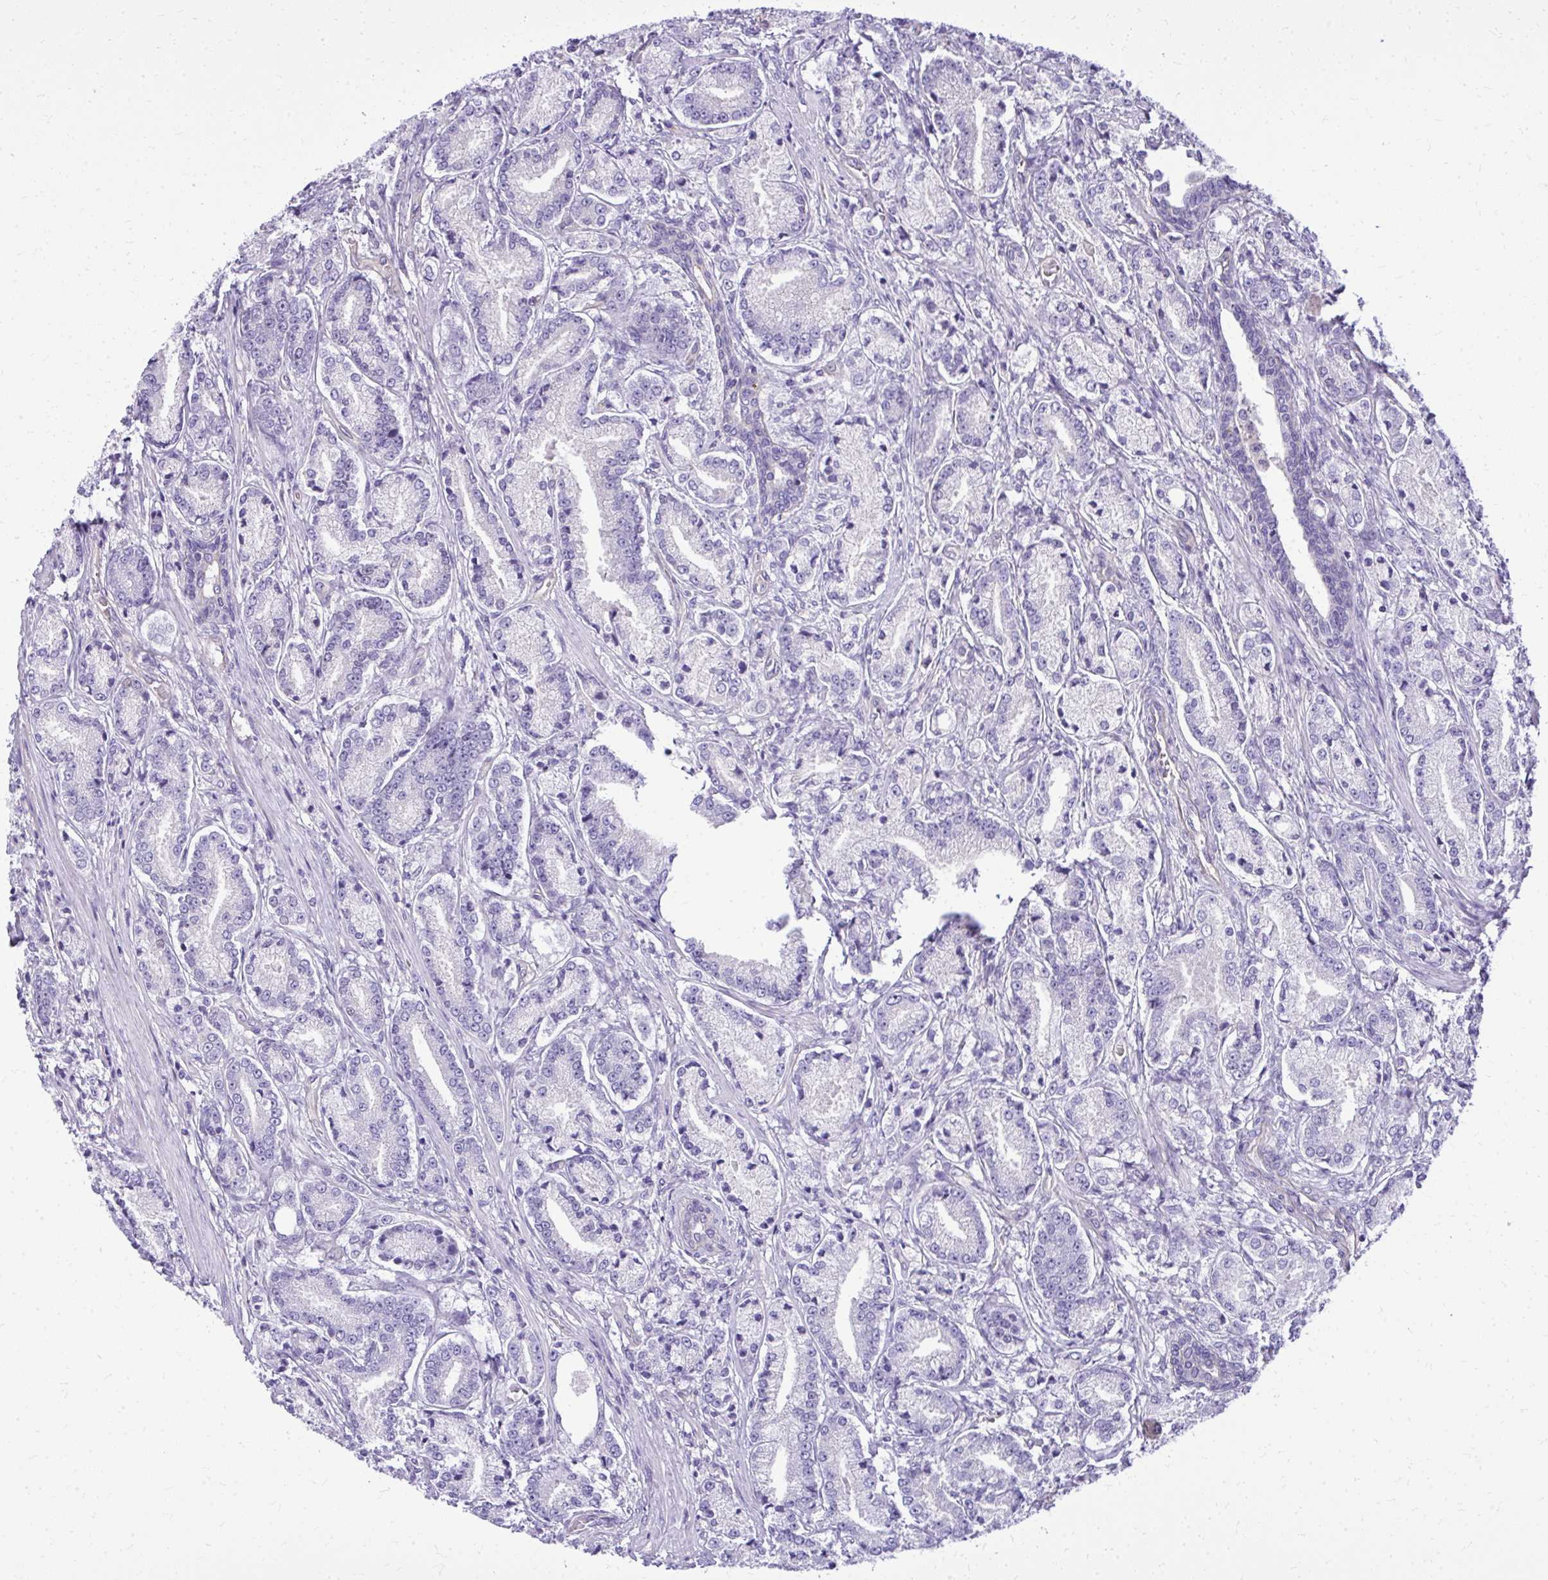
{"staining": {"intensity": "negative", "quantity": "none", "location": "none"}, "tissue": "prostate cancer", "cell_type": "Tumor cells", "image_type": "cancer", "snomed": [{"axis": "morphology", "description": "Adenocarcinoma, High grade"}, {"axis": "topography", "description": "Prostate and seminal vesicle, NOS"}], "caption": "The micrograph demonstrates no staining of tumor cells in prostate cancer.", "gene": "RUNDC3B", "patient": {"sex": "male", "age": 61}}